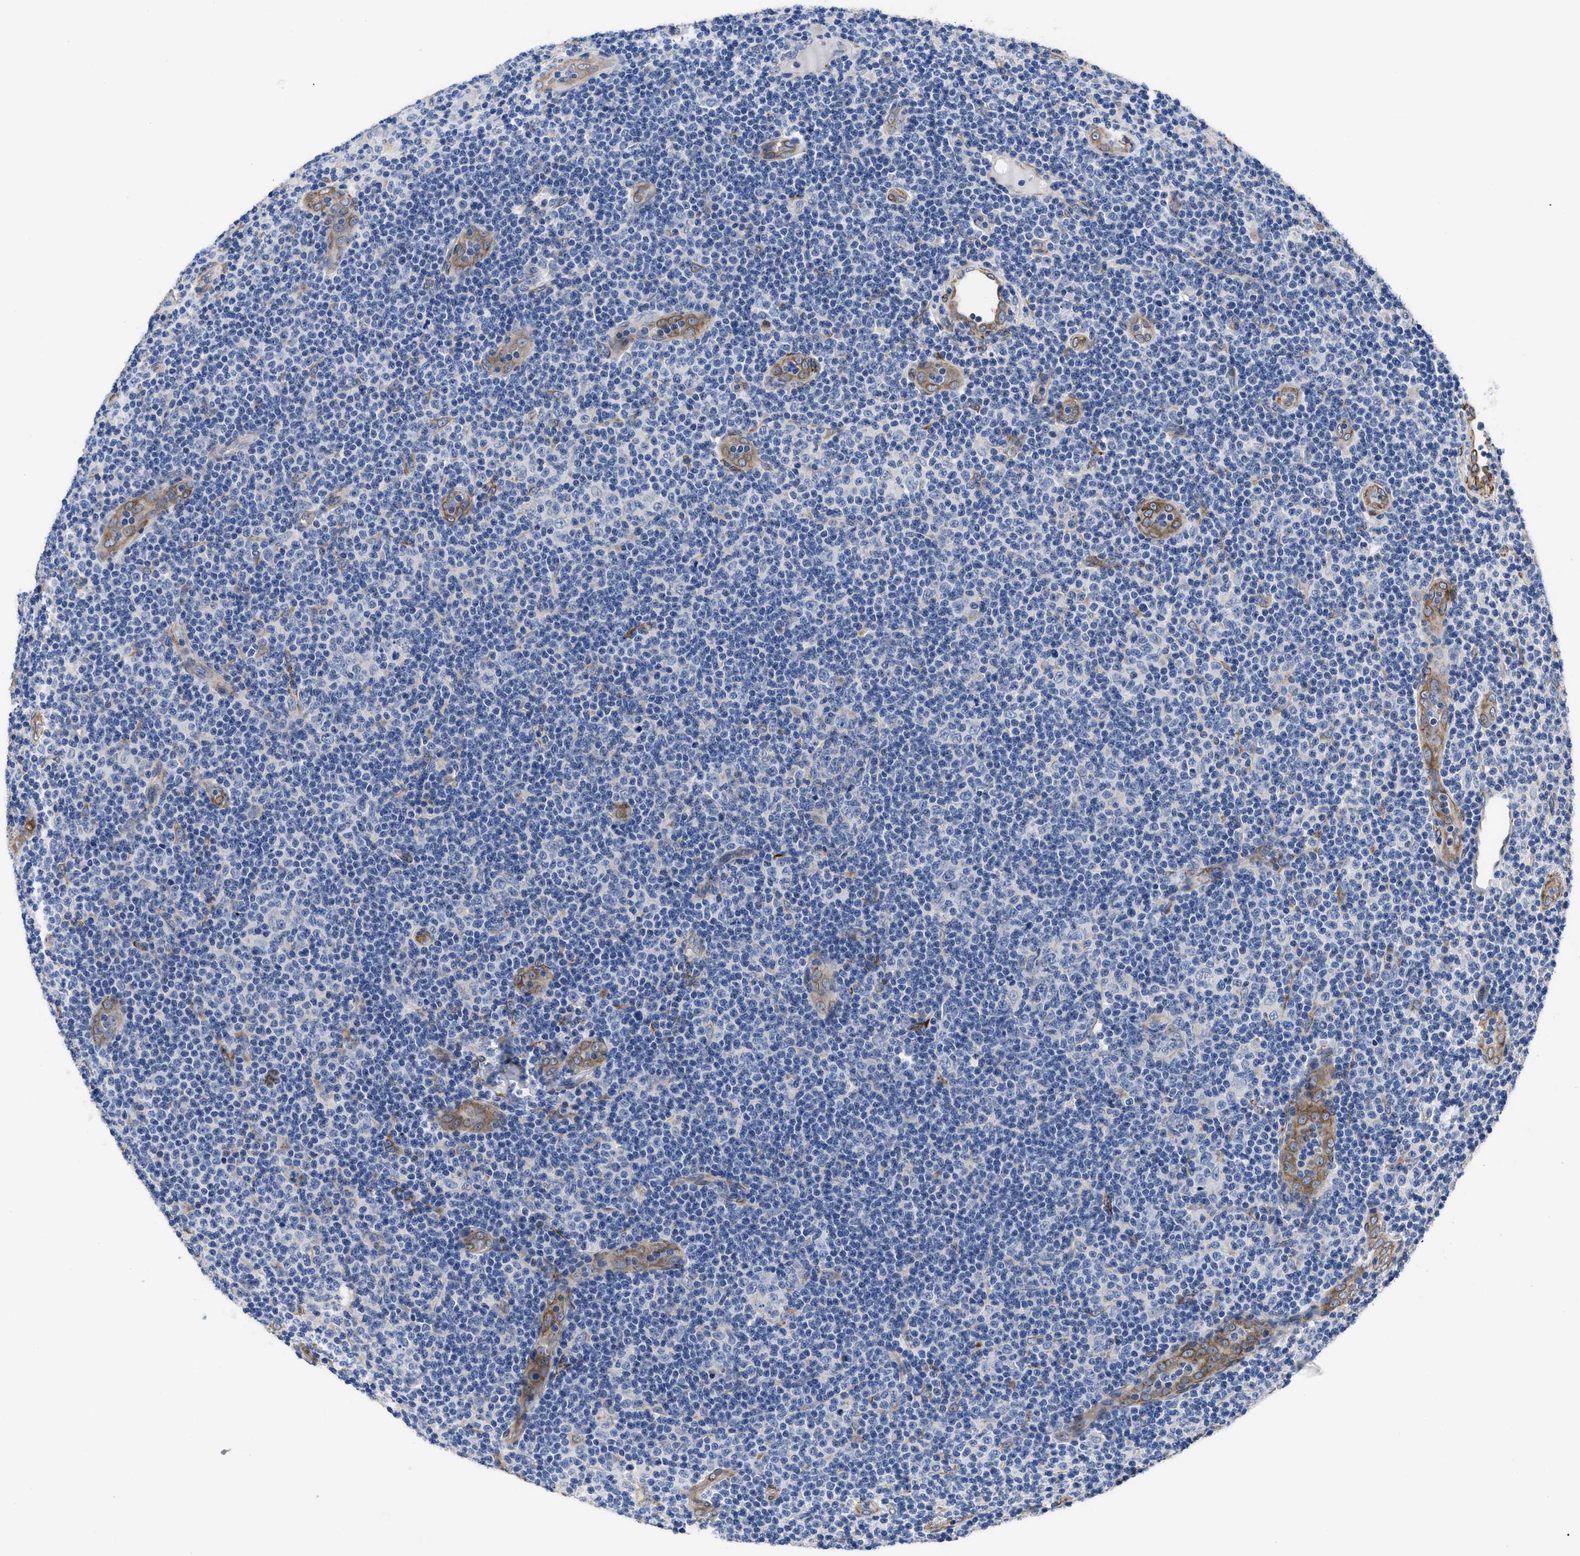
{"staining": {"intensity": "negative", "quantity": "none", "location": "none"}, "tissue": "lymphoma", "cell_type": "Tumor cells", "image_type": "cancer", "snomed": [{"axis": "morphology", "description": "Malignant lymphoma, non-Hodgkin's type, Low grade"}, {"axis": "topography", "description": "Lymph node"}], "caption": "Protein analysis of low-grade malignant lymphoma, non-Hodgkin's type demonstrates no significant staining in tumor cells.", "gene": "SQLE", "patient": {"sex": "male", "age": 83}}